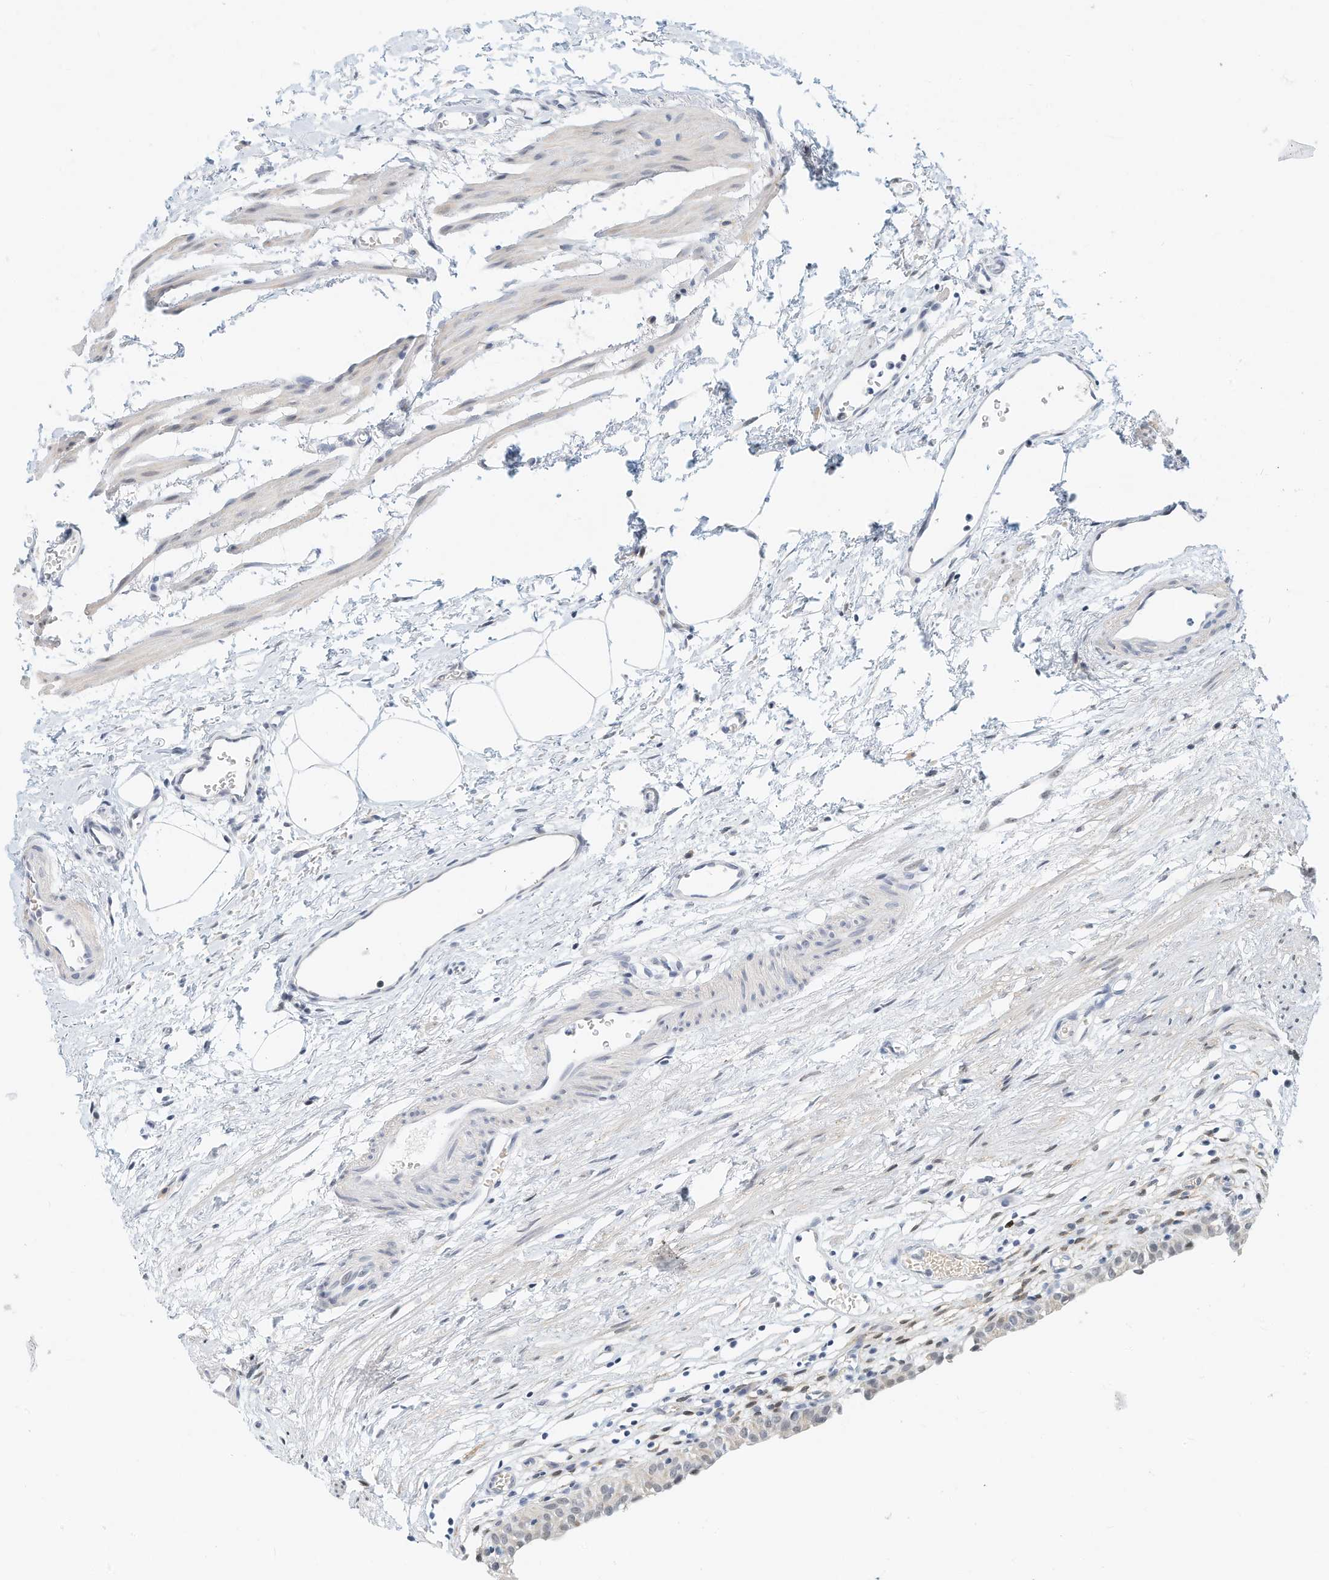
{"staining": {"intensity": "negative", "quantity": "none", "location": "none"}, "tissue": "urinary bladder", "cell_type": "Urothelial cells", "image_type": "normal", "snomed": [{"axis": "morphology", "description": "Normal tissue, NOS"}, {"axis": "morphology", "description": "Urothelial carcinoma, High grade"}, {"axis": "topography", "description": "Urinary bladder"}], "caption": "High power microscopy photomicrograph of an IHC photomicrograph of unremarkable urinary bladder, revealing no significant positivity in urothelial cells.", "gene": "ARHGAP28", "patient": {"sex": "female", "age": 60}}